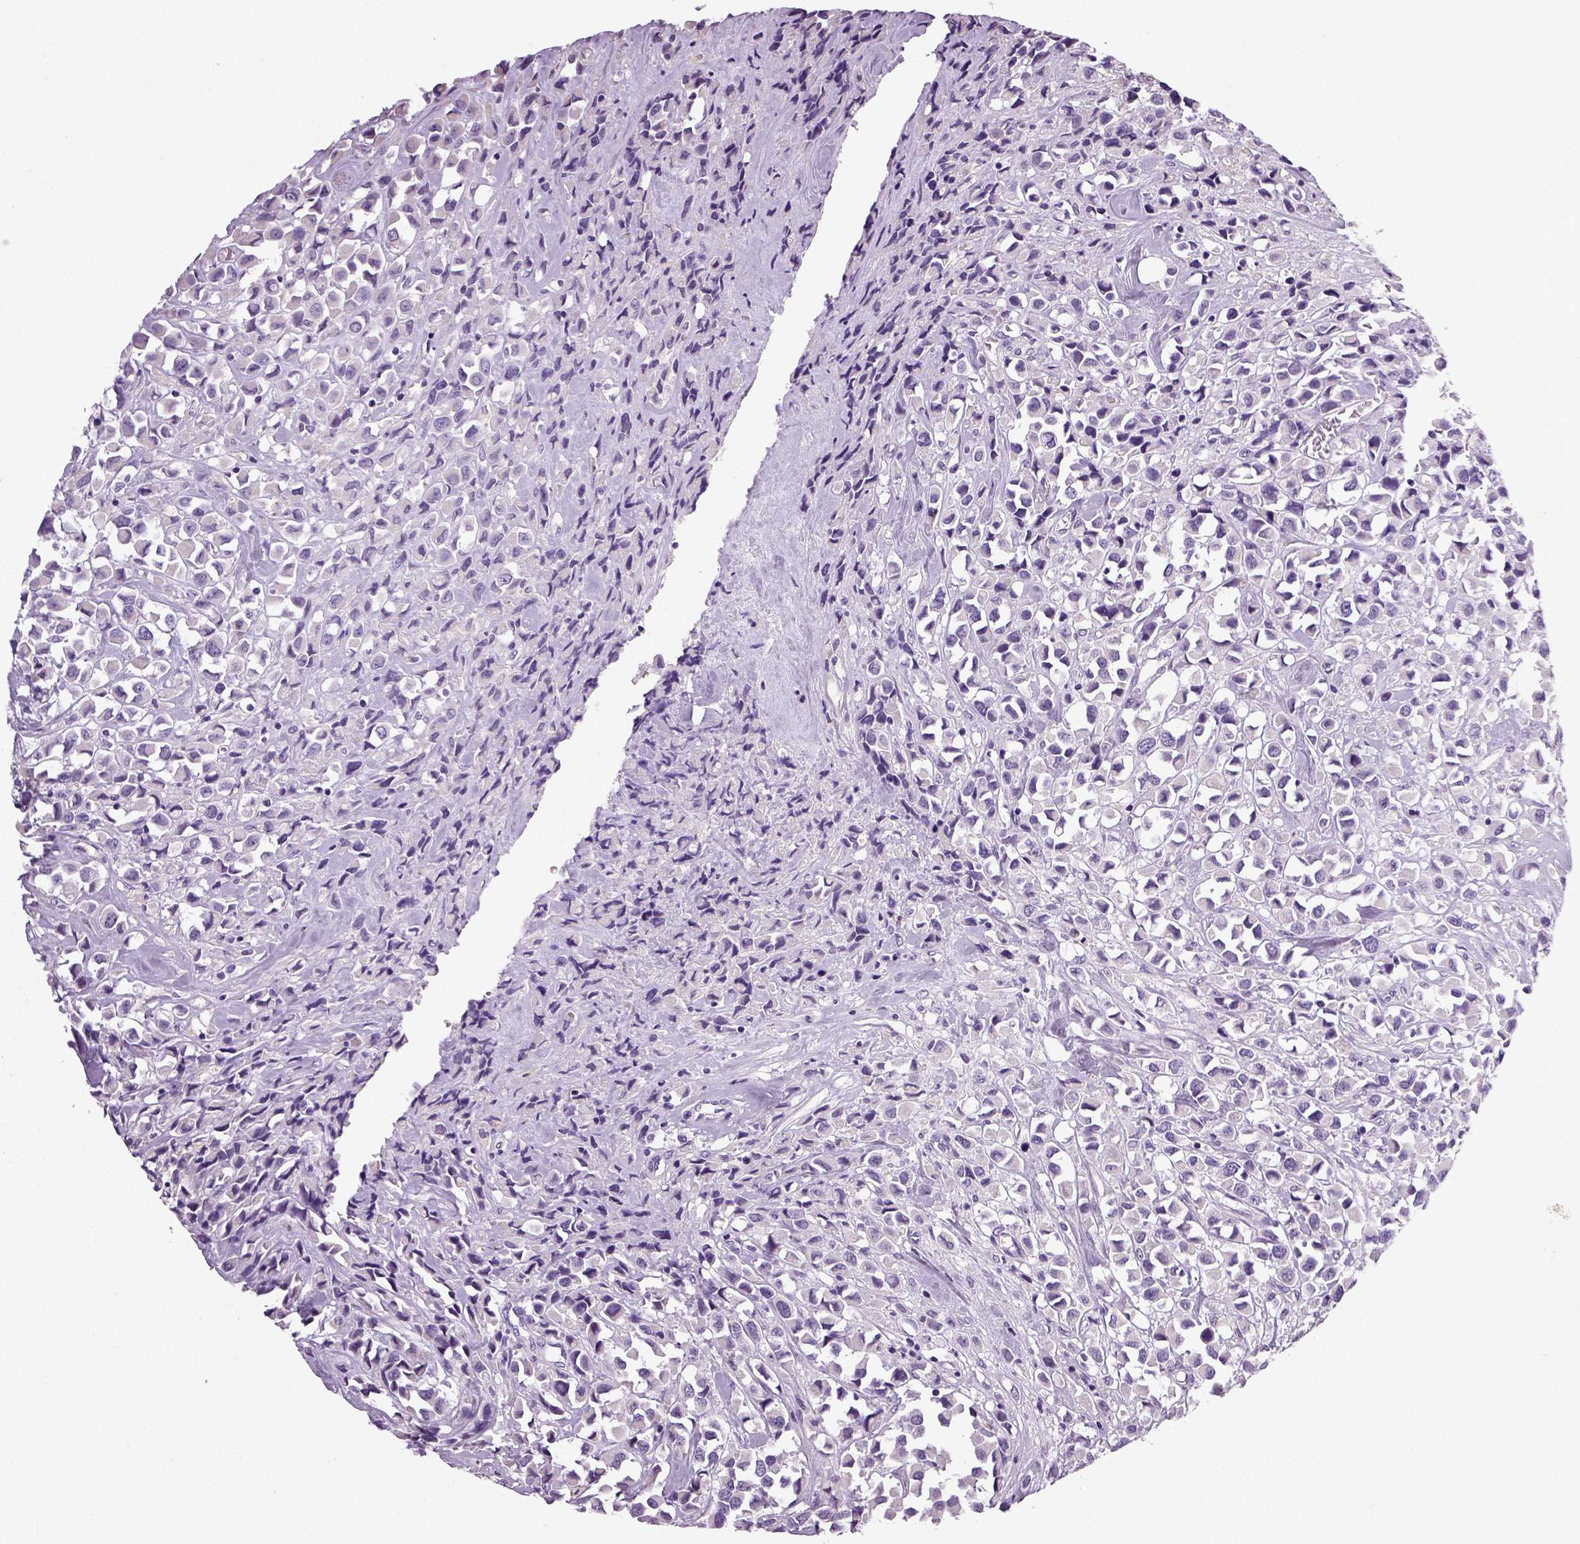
{"staining": {"intensity": "negative", "quantity": "none", "location": "none"}, "tissue": "breast cancer", "cell_type": "Tumor cells", "image_type": "cancer", "snomed": [{"axis": "morphology", "description": "Duct carcinoma"}, {"axis": "topography", "description": "Breast"}], "caption": "Human breast cancer stained for a protein using IHC shows no expression in tumor cells.", "gene": "NECAB2", "patient": {"sex": "female", "age": 61}}